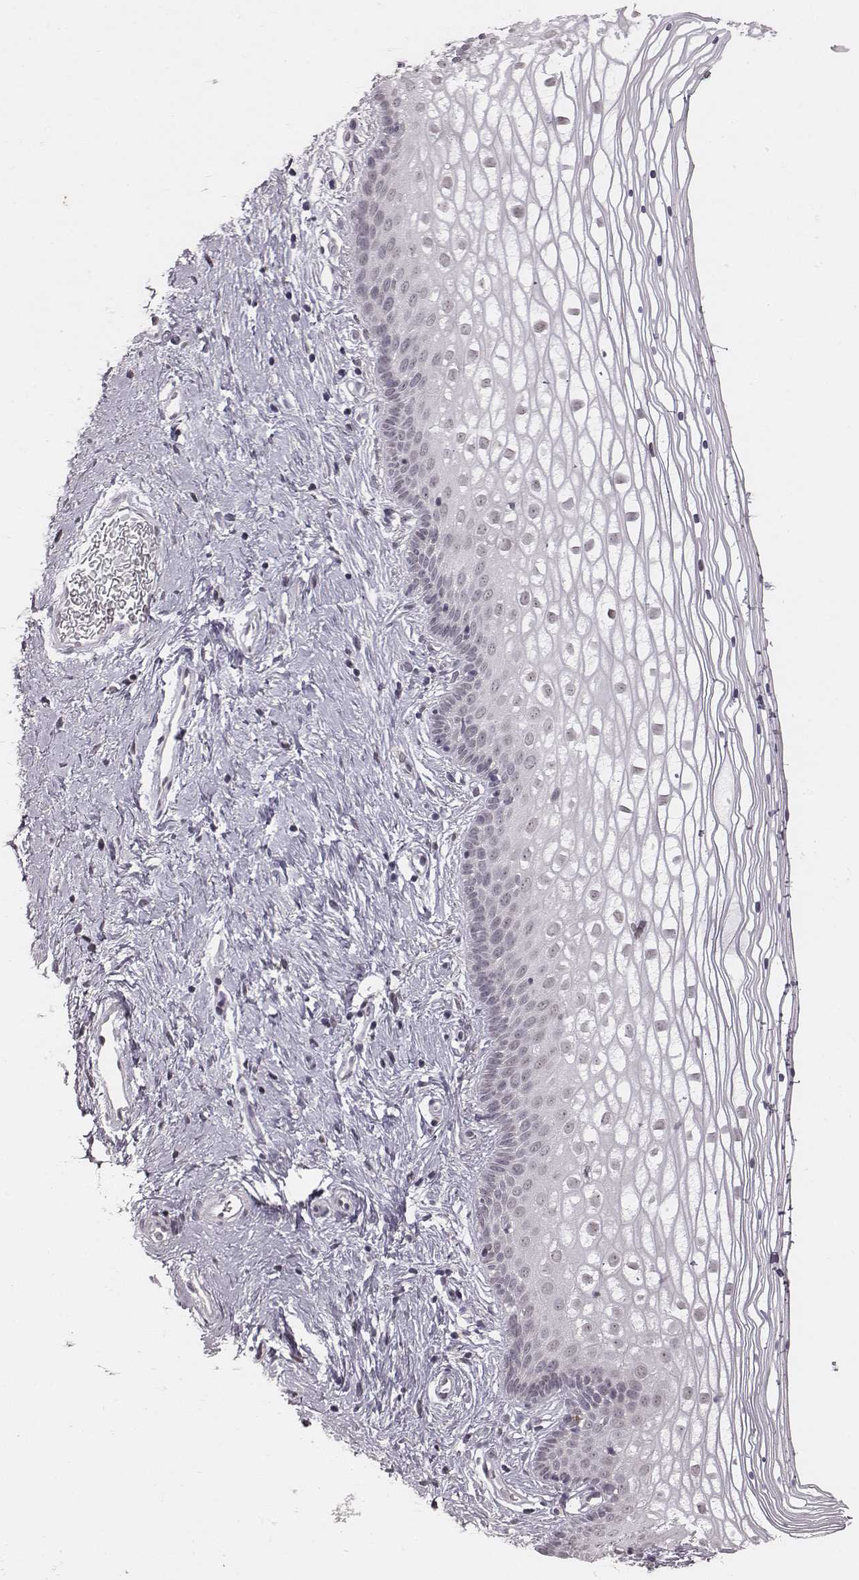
{"staining": {"intensity": "negative", "quantity": "none", "location": "none"}, "tissue": "vagina", "cell_type": "Squamous epithelial cells", "image_type": "normal", "snomed": [{"axis": "morphology", "description": "Normal tissue, NOS"}, {"axis": "topography", "description": "Vagina"}], "caption": "Immunohistochemical staining of unremarkable vagina exhibits no significant expression in squamous epithelial cells.", "gene": "RPGRIP1", "patient": {"sex": "female", "age": 36}}